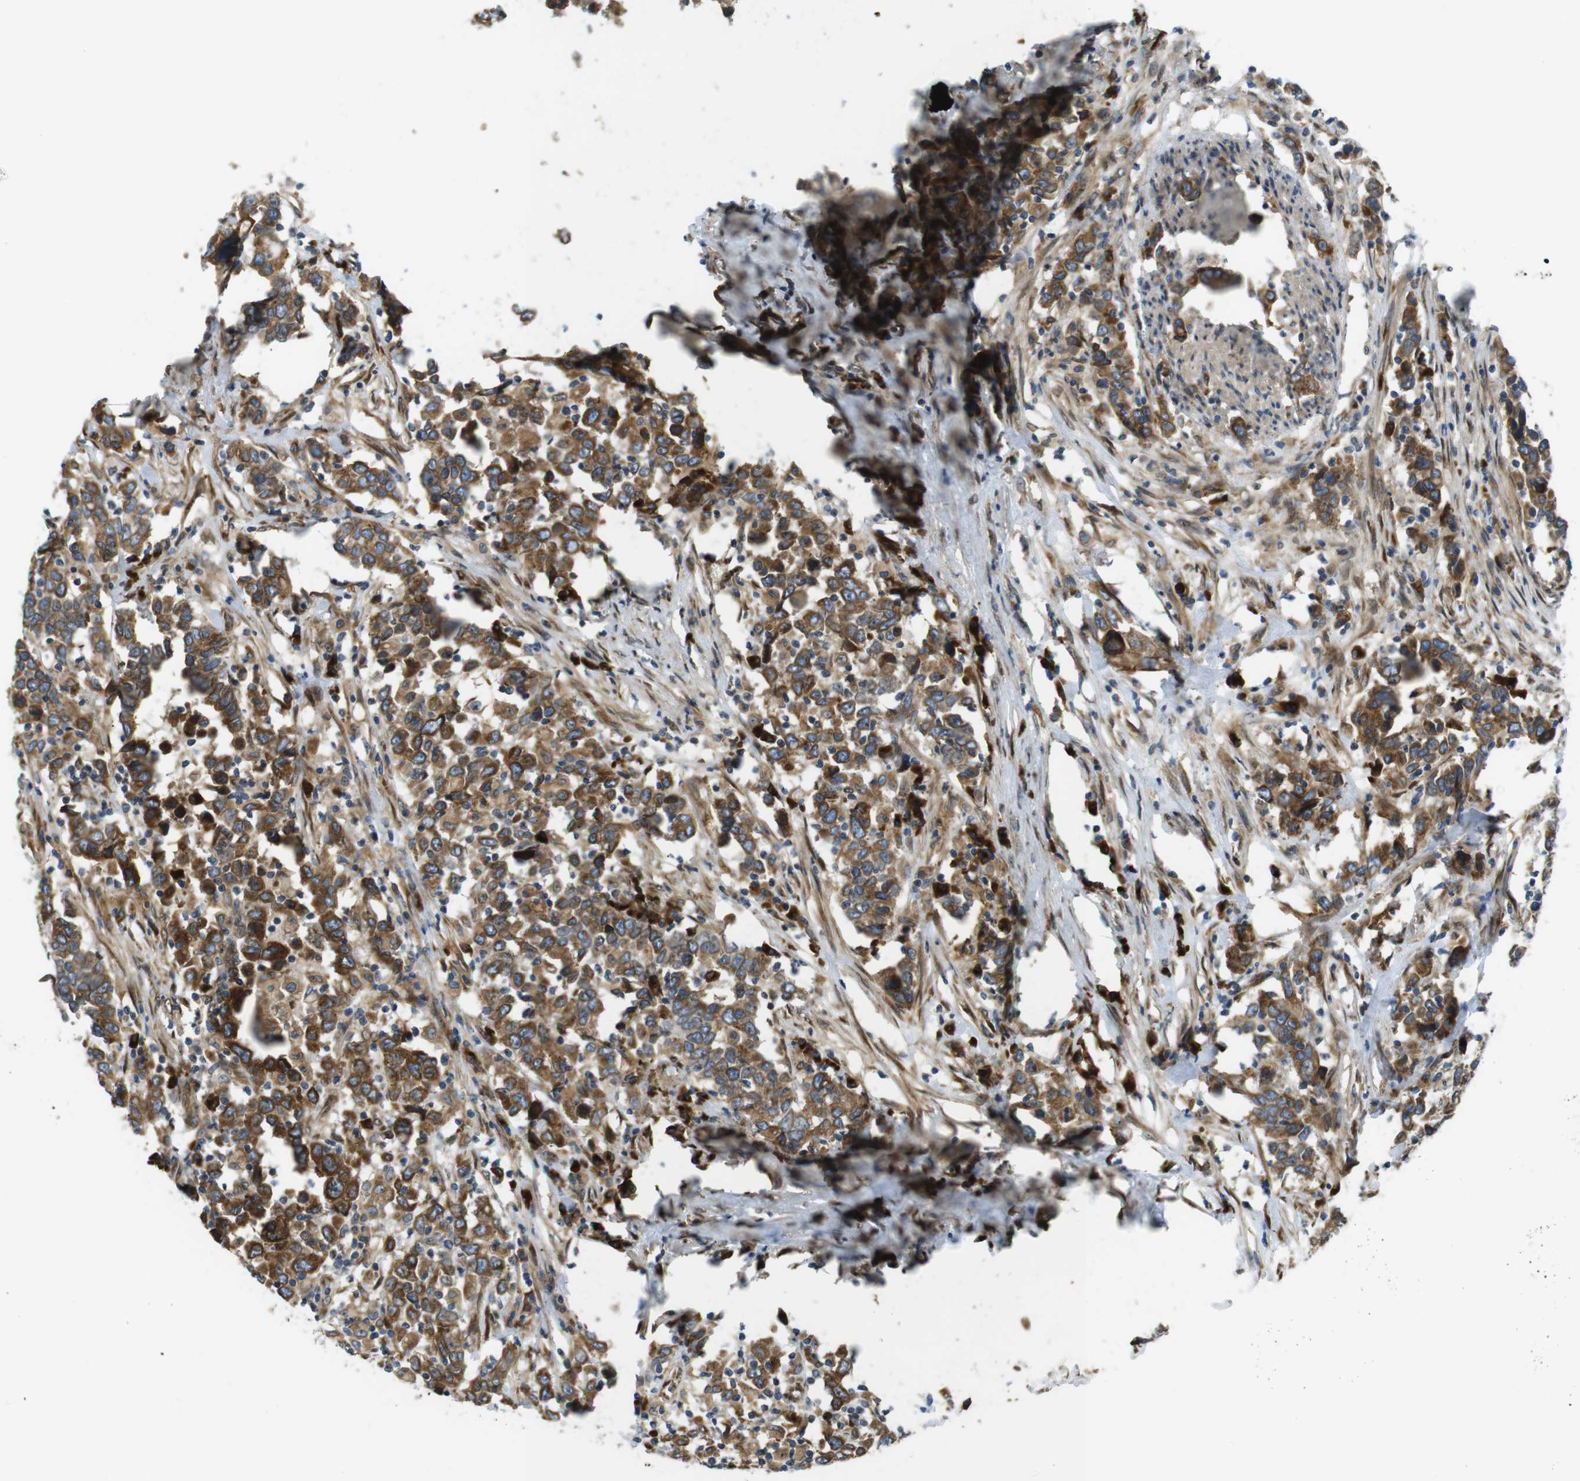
{"staining": {"intensity": "moderate", "quantity": ">75%", "location": "cytoplasmic/membranous"}, "tissue": "urothelial cancer", "cell_type": "Tumor cells", "image_type": "cancer", "snomed": [{"axis": "morphology", "description": "Urothelial carcinoma, High grade"}, {"axis": "topography", "description": "Urinary bladder"}], "caption": "About >75% of tumor cells in high-grade urothelial carcinoma display moderate cytoplasmic/membranous protein expression as visualized by brown immunohistochemical staining.", "gene": "TMEM143", "patient": {"sex": "male", "age": 61}}